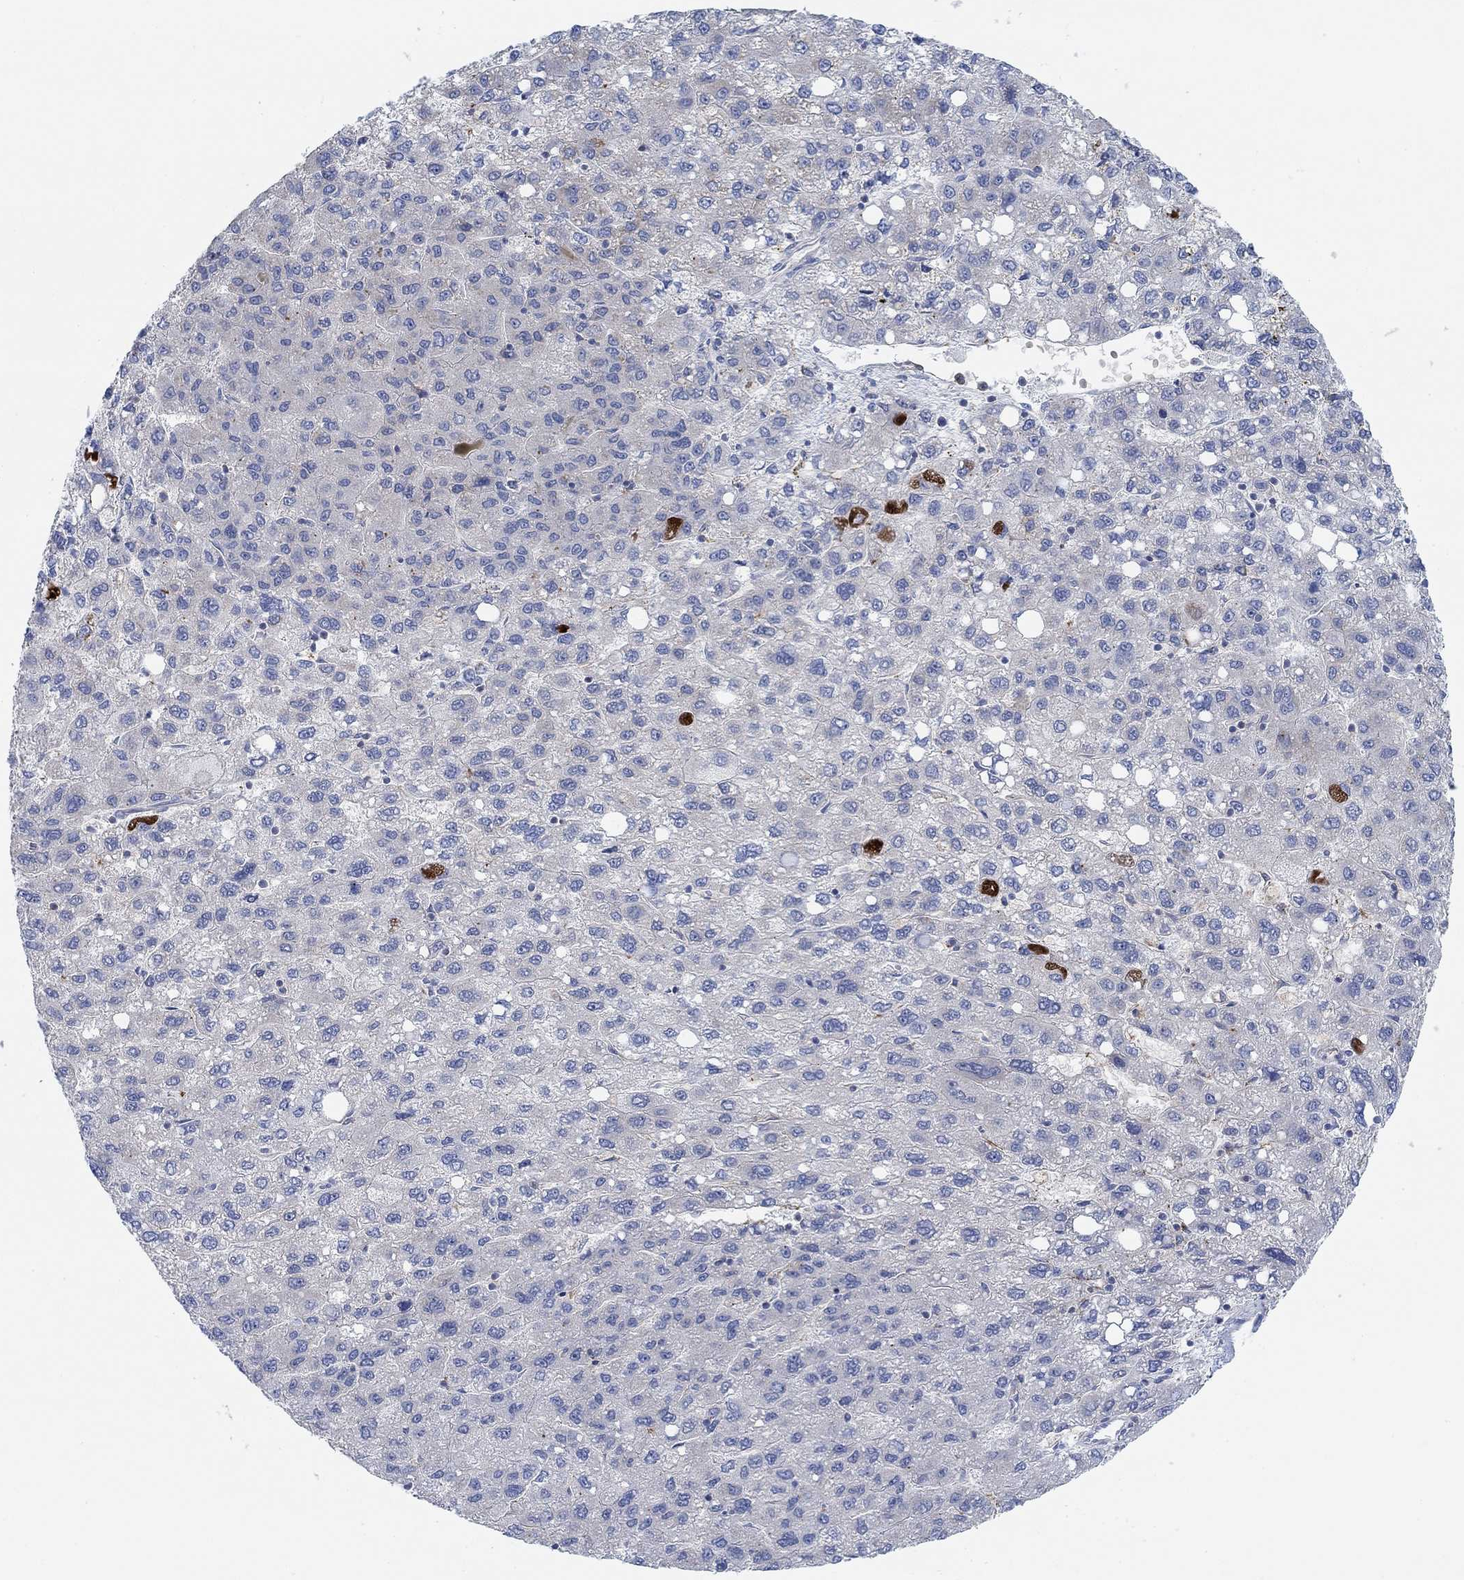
{"staining": {"intensity": "negative", "quantity": "none", "location": "none"}, "tissue": "liver cancer", "cell_type": "Tumor cells", "image_type": "cancer", "snomed": [{"axis": "morphology", "description": "Carcinoma, Hepatocellular, NOS"}, {"axis": "topography", "description": "Liver"}], "caption": "This is an immunohistochemistry (IHC) histopathology image of liver cancer (hepatocellular carcinoma). There is no expression in tumor cells.", "gene": "PMFBP1", "patient": {"sex": "female", "age": 82}}